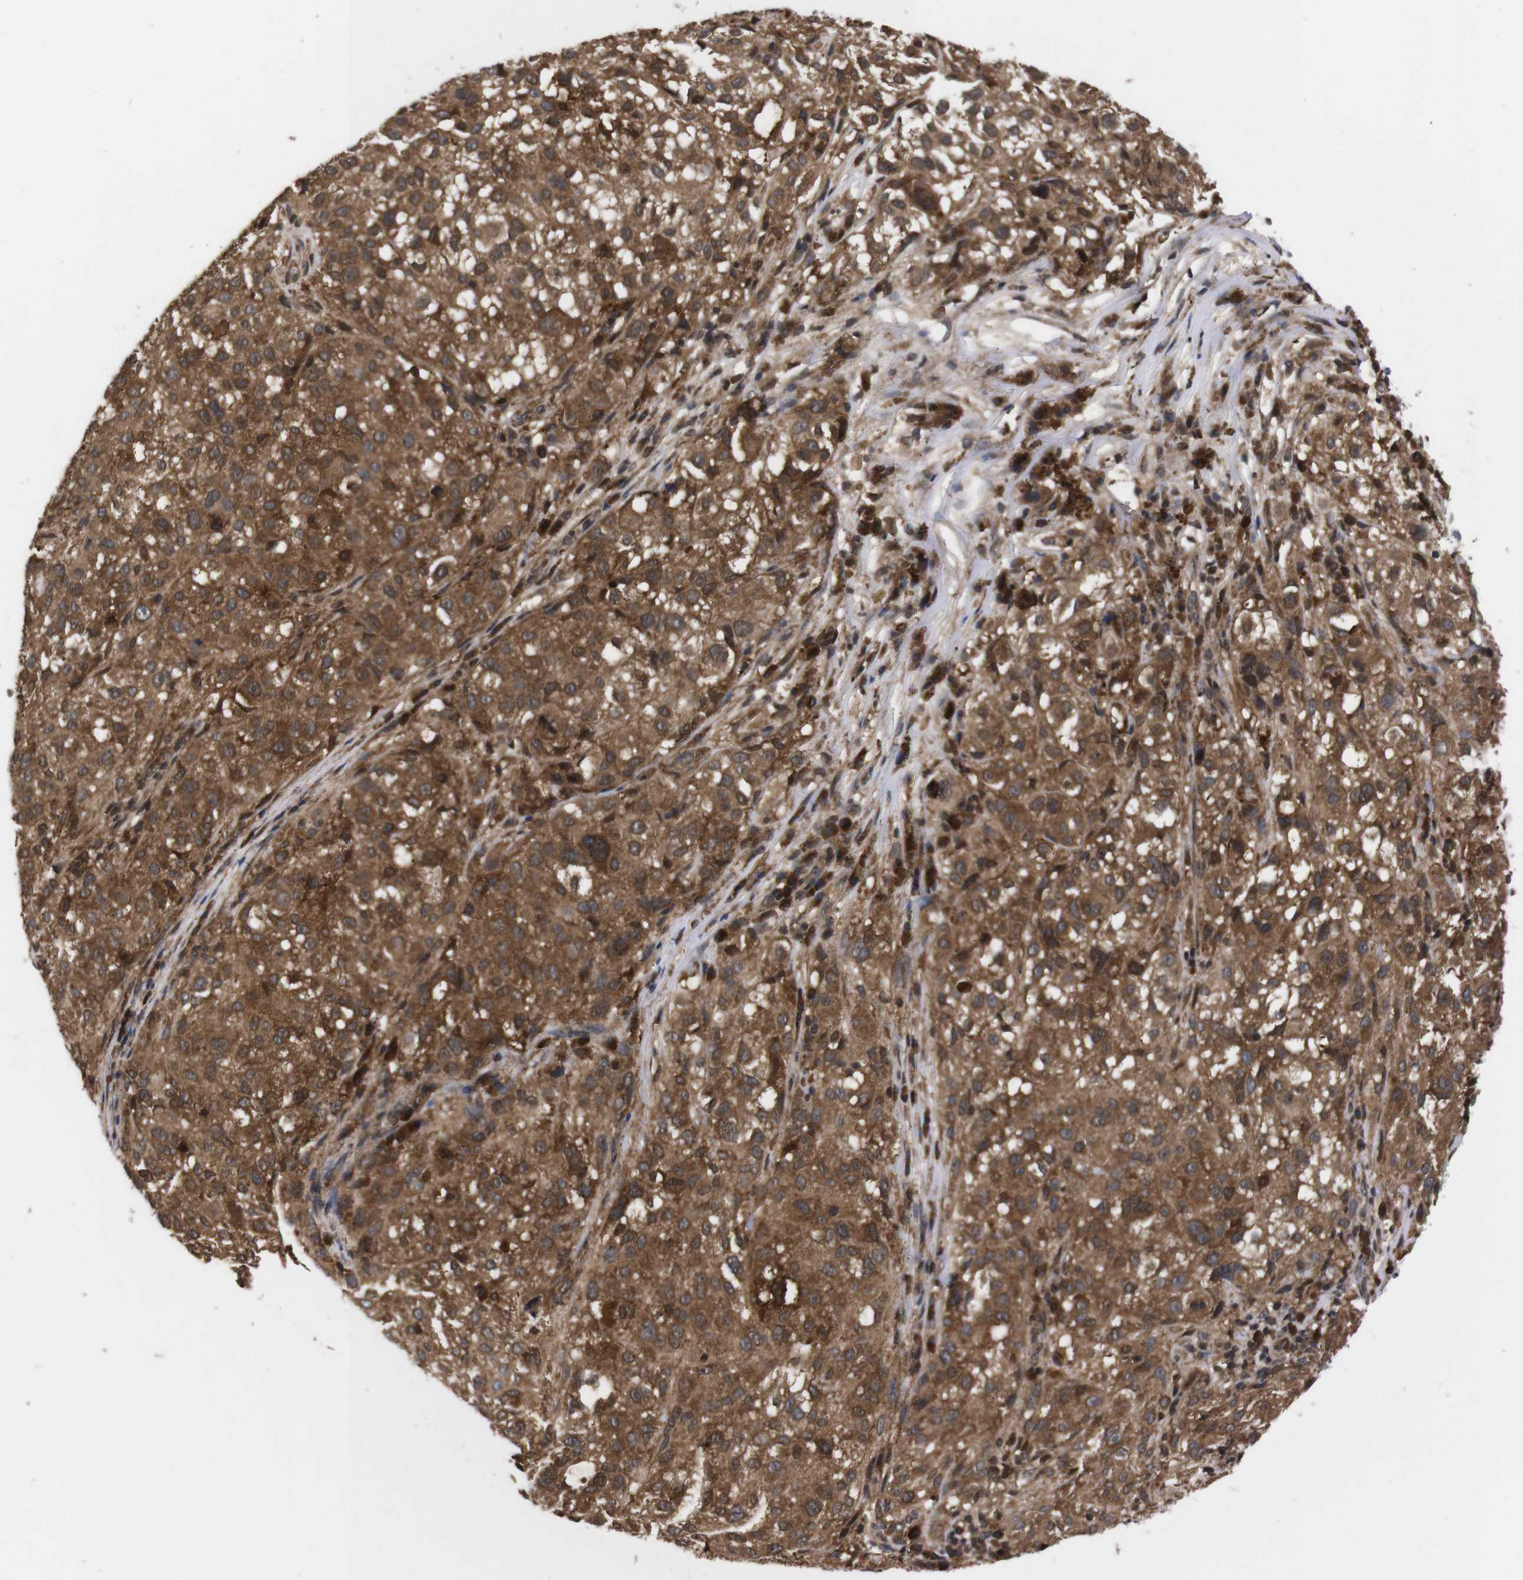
{"staining": {"intensity": "moderate", "quantity": ">75%", "location": "cytoplasmic/membranous"}, "tissue": "melanoma", "cell_type": "Tumor cells", "image_type": "cancer", "snomed": [{"axis": "morphology", "description": "Necrosis, NOS"}, {"axis": "morphology", "description": "Malignant melanoma, NOS"}, {"axis": "topography", "description": "Skin"}], "caption": "A medium amount of moderate cytoplasmic/membranous positivity is present in about >75% of tumor cells in melanoma tissue. (brown staining indicates protein expression, while blue staining denotes nuclei).", "gene": "UBQLN2", "patient": {"sex": "female", "age": 87}}